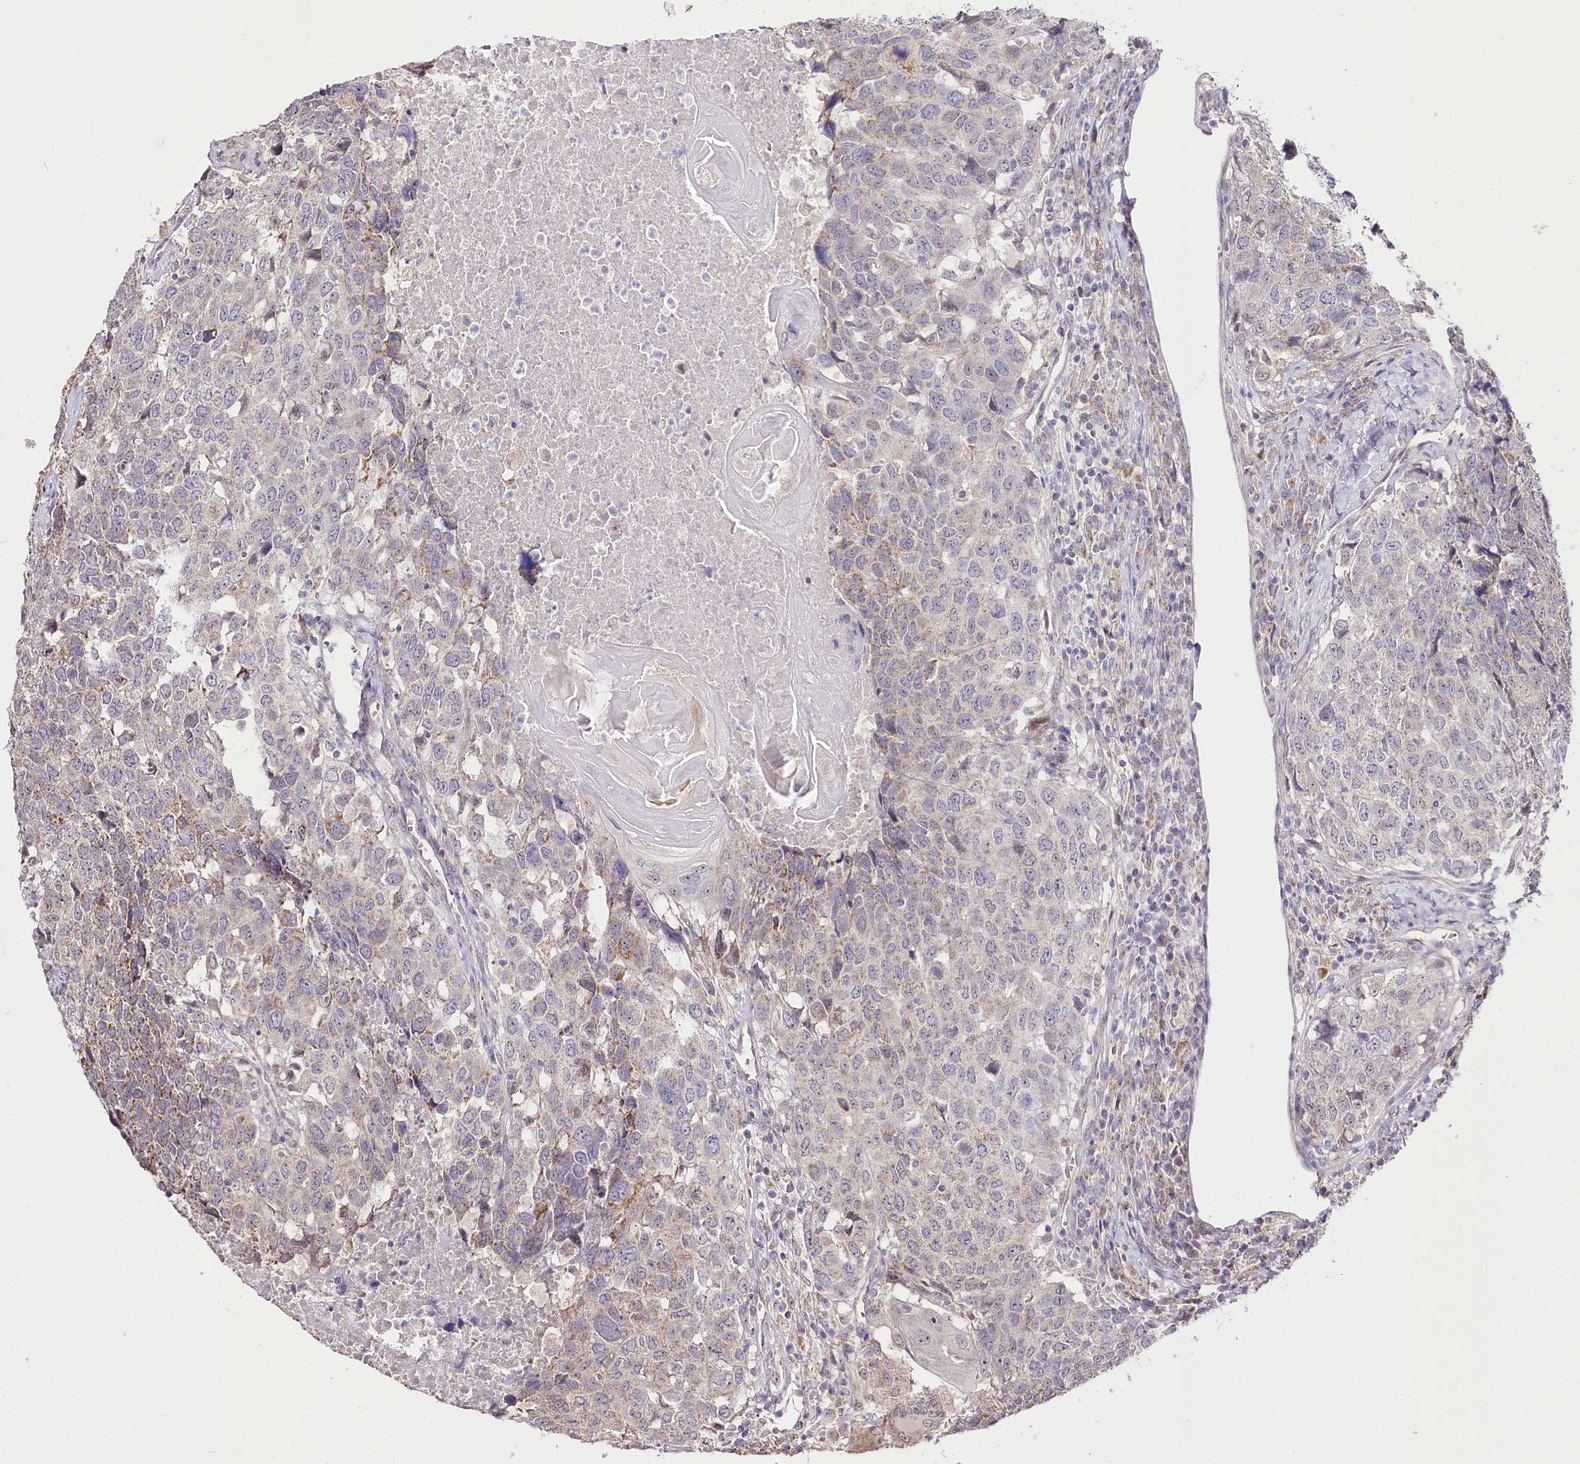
{"staining": {"intensity": "negative", "quantity": "none", "location": "none"}, "tissue": "head and neck cancer", "cell_type": "Tumor cells", "image_type": "cancer", "snomed": [{"axis": "morphology", "description": "Squamous cell carcinoma, NOS"}, {"axis": "topography", "description": "Head-Neck"}], "caption": "IHC image of head and neck cancer stained for a protein (brown), which demonstrates no staining in tumor cells.", "gene": "ZNF226", "patient": {"sex": "male", "age": 66}}